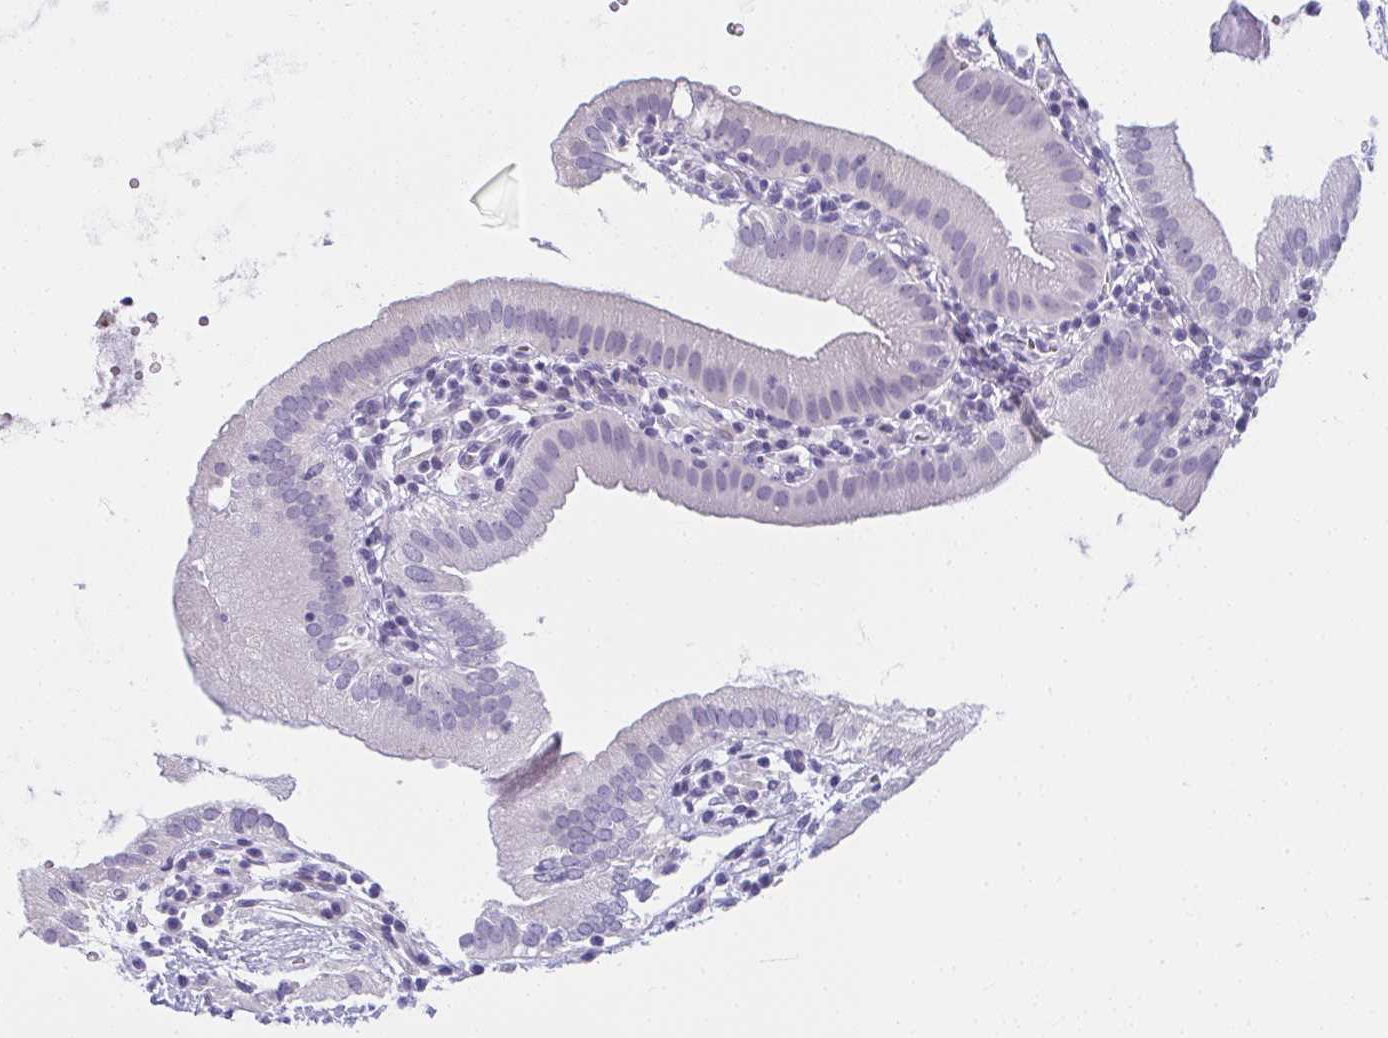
{"staining": {"intensity": "negative", "quantity": "none", "location": "none"}, "tissue": "gallbladder", "cell_type": "Glandular cells", "image_type": "normal", "snomed": [{"axis": "morphology", "description": "Normal tissue, NOS"}, {"axis": "topography", "description": "Gallbladder"}], "caption": "Immunohistochemistry (IHC) histopathology image of benign gallbladder: gallbladder stained with DAB displays no significant protein staining in glandular cells. (Stains: DAB immunohistochemistry (IHC) with hematoxylin counter stain, Microscopy: brightfield microscopy at high magnification).", "gene": "MOBP", "patient": {"sex": "female", "age": 65}}